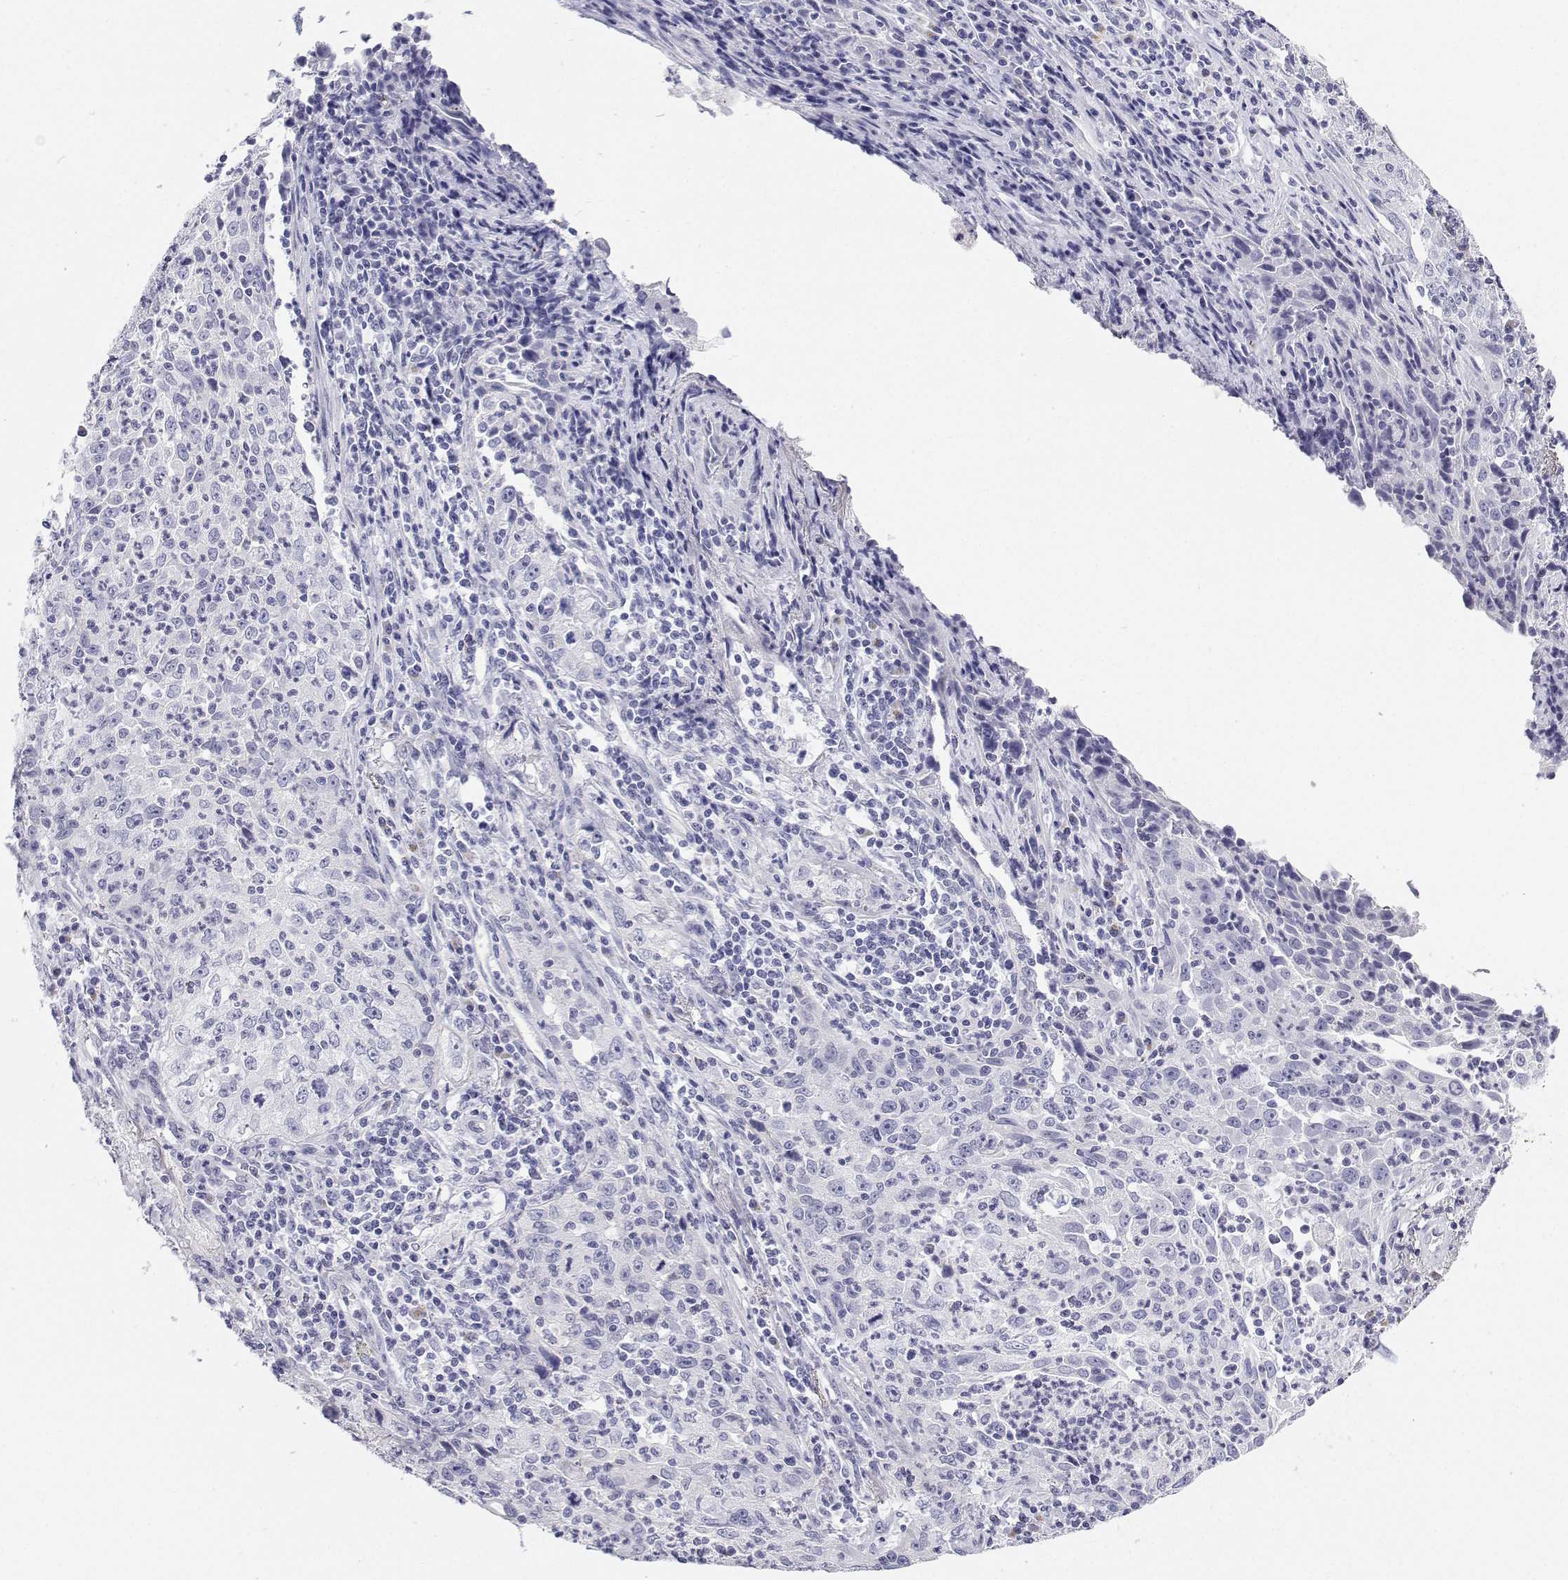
{"staining": {"intensity": "negative", "quantity": "none", "location": "none"}, "tissue": "lung cancer", "cell_type": "Tumor cells", "image_type": "cancer", "snomed": [{"axis": "morphology", "description": "Squamous cell carcinoma, NOS"}, {"axis": "topography", "description": "Lung"}], "caption": "Immunohistochemical staining of human lung squamous cell carcinoma exhibits no significant positivity in tumor cells.", "gene": "BHMT", "patient": {"sex": "male", "age": 71}}